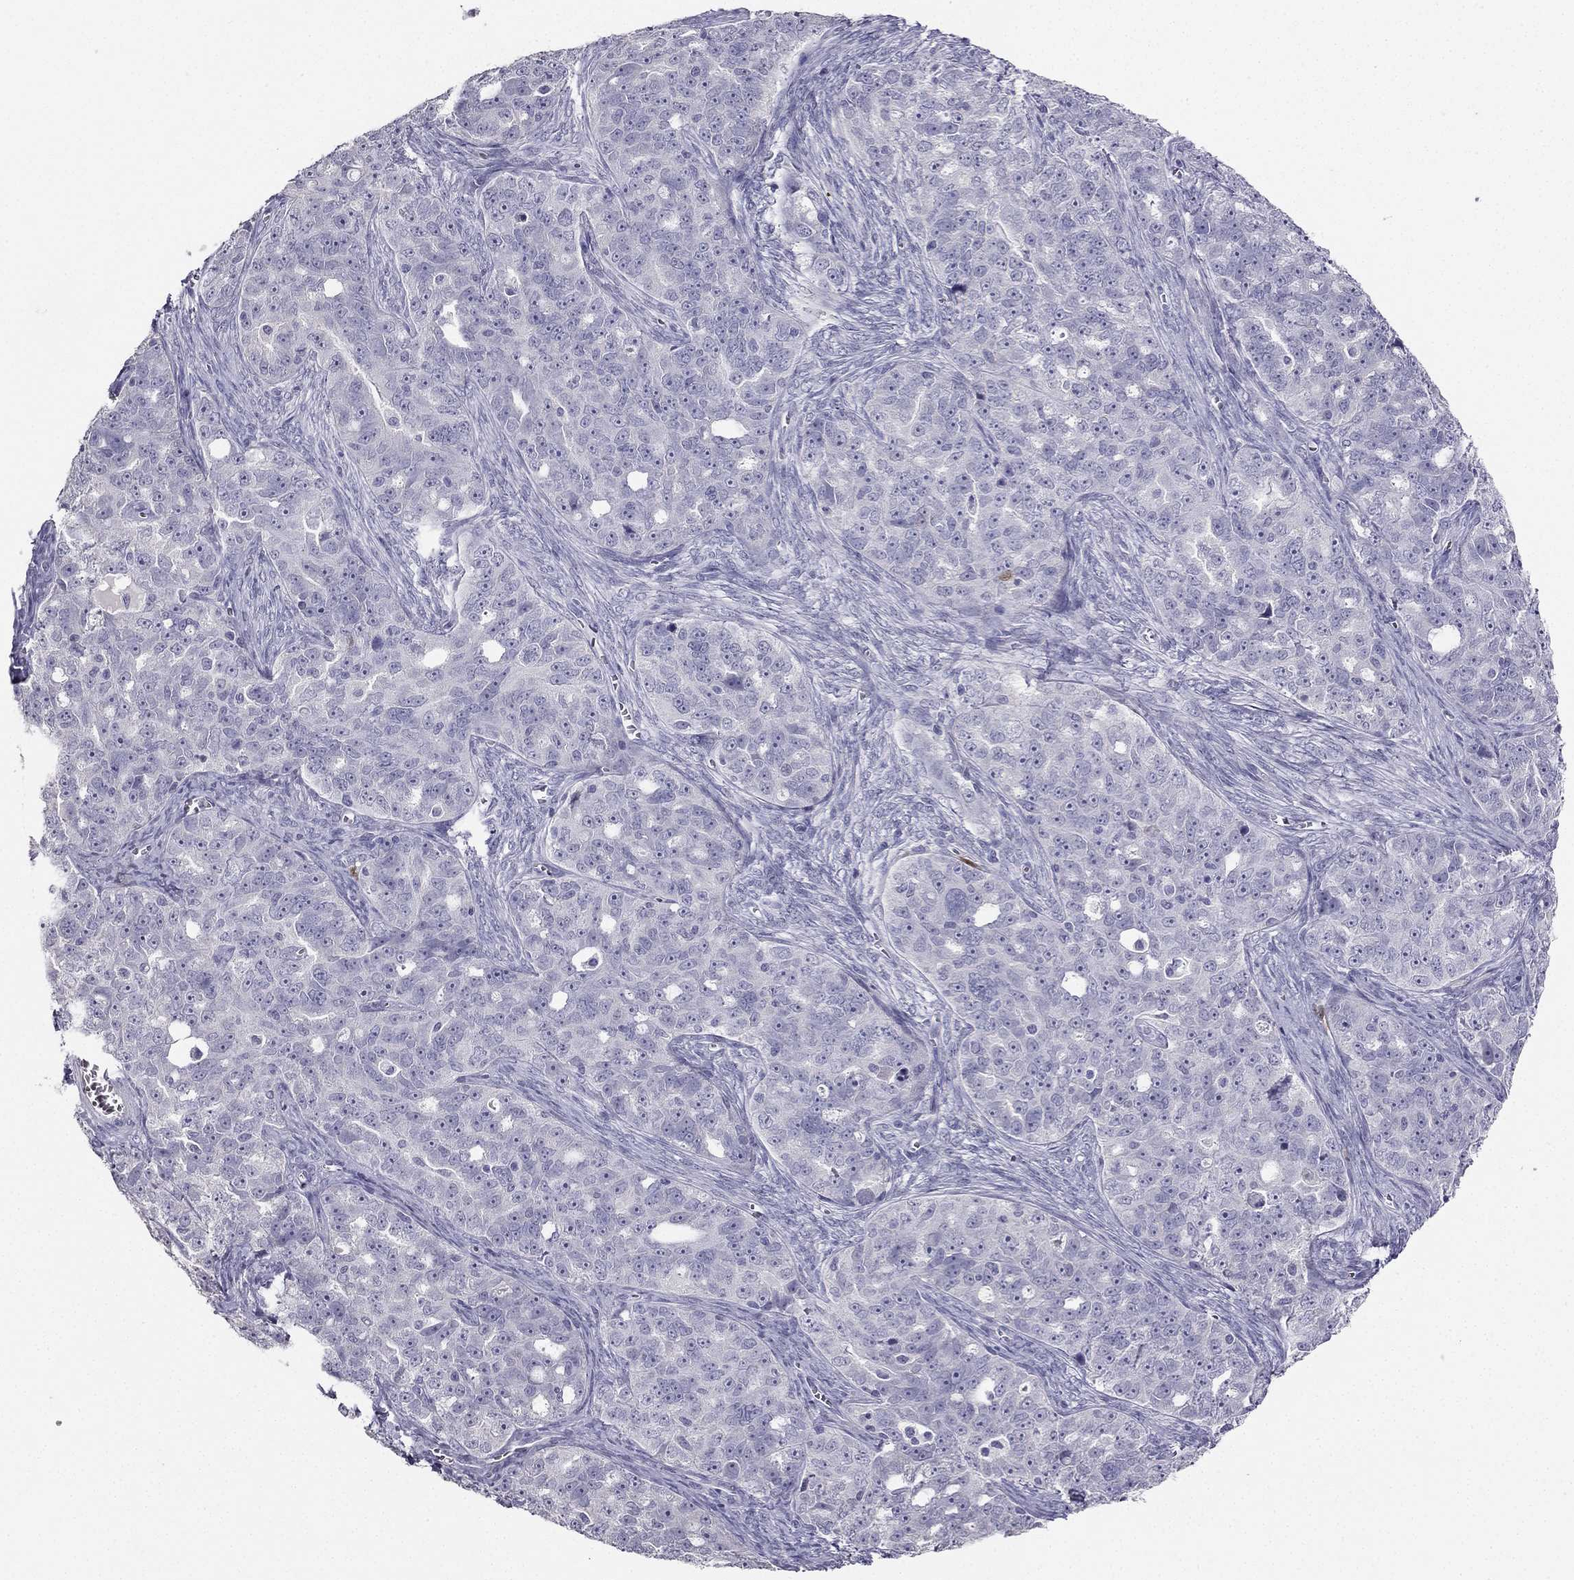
{"staining": {"intensity": "negative", "quantity": "none", "location": "none"}, "tissue": "ovarian cancer", "cell_type": "Tumor cells", "image_type": "cancer", "snomed": [{"axis": "morphology", "description": "Cystadenocarcinoma, serous, NOS"}, {"axis": "topography", "description": "Ovary"}], "caption": "Tumor cells show no significant protein staining in serous cystadenocarcinoma (ovarian).", "gene": "CALB2", "patient": {"sex": "female", "age": 51}}